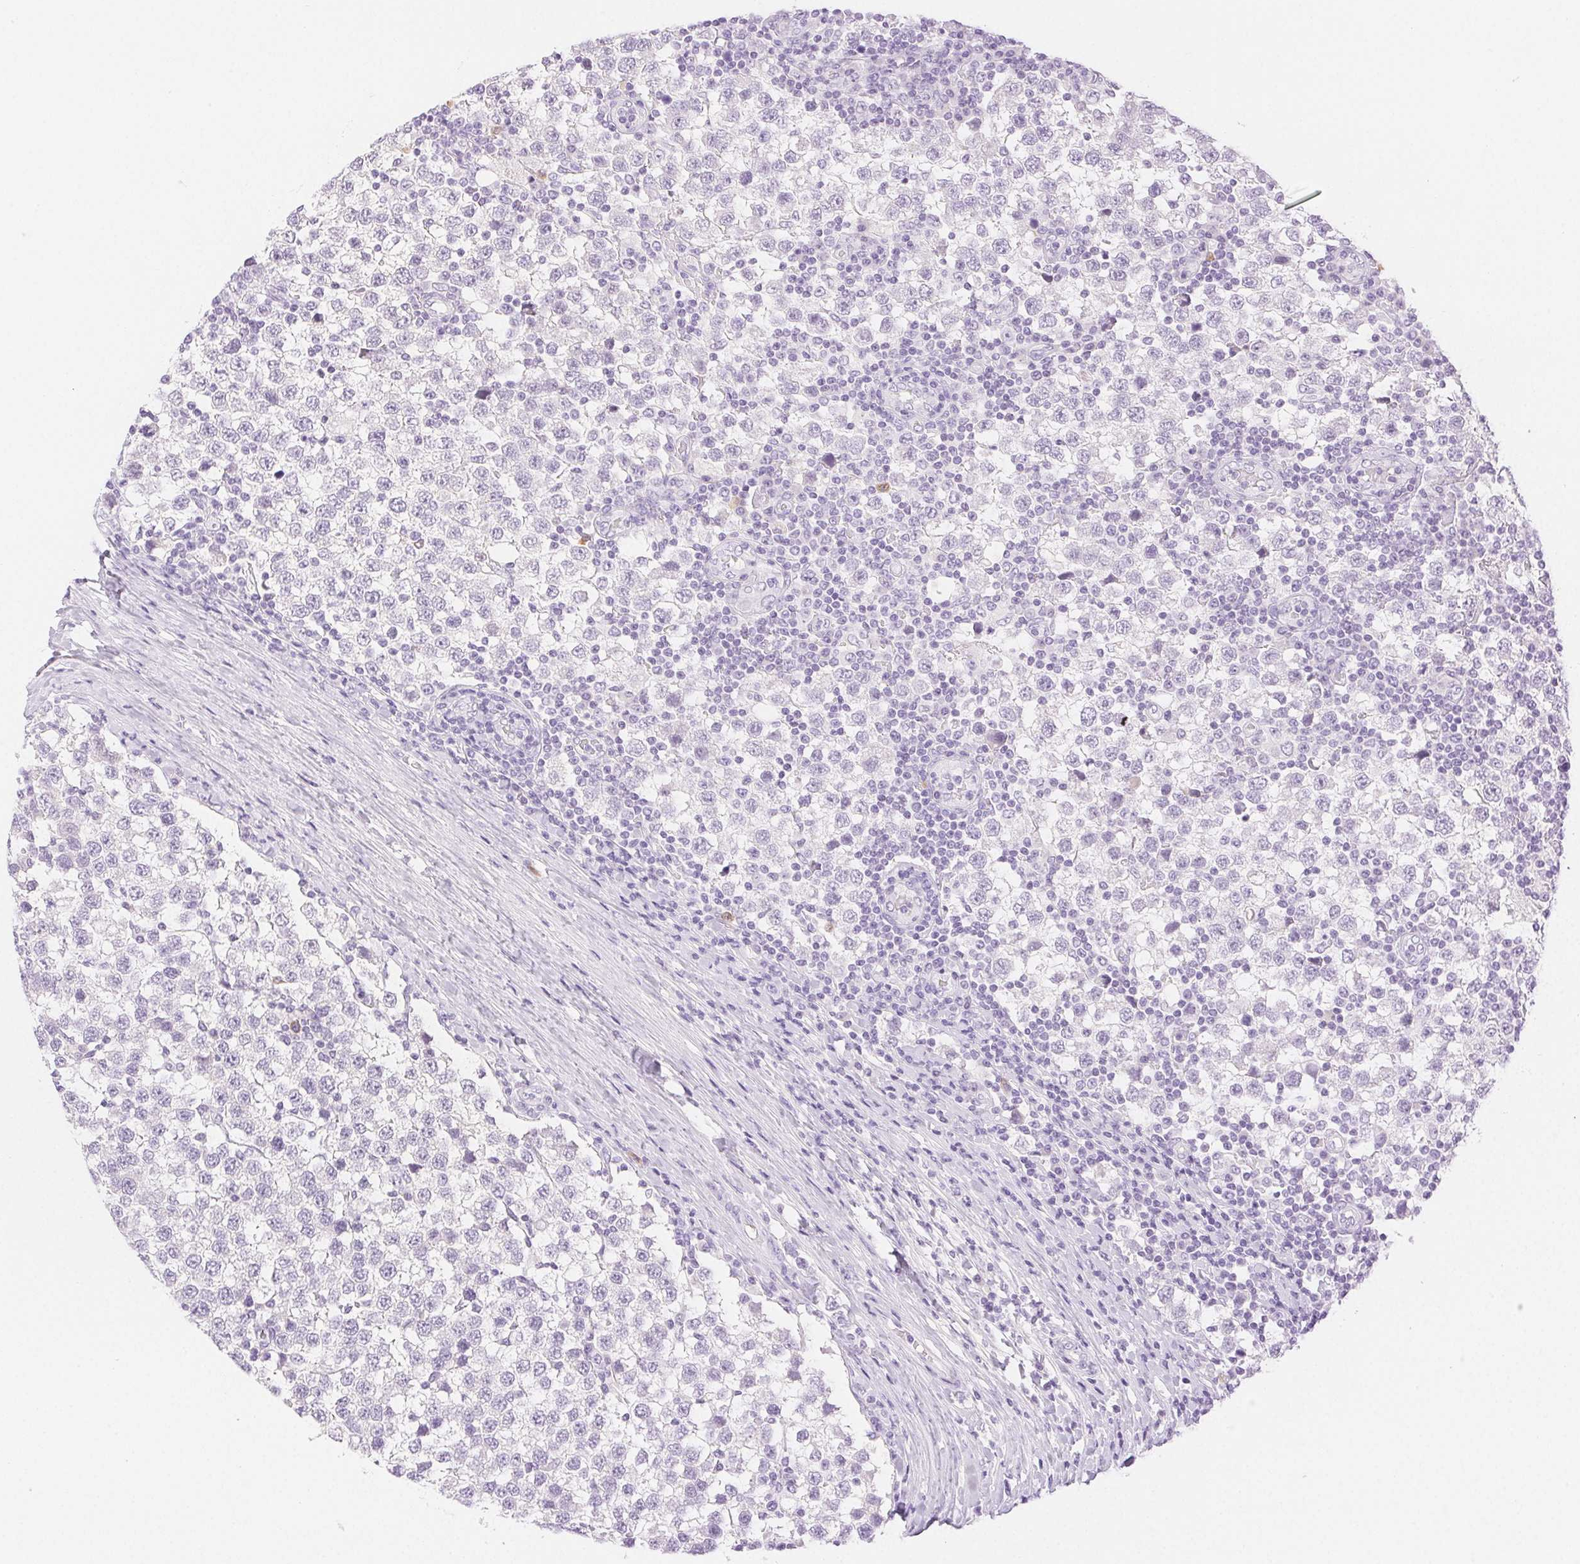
{"staining": {"intensity": "negative", "quantity": "none", "location": "none"}, "tissue": "testis cancer", "cell_type": "Tumor cells", "image_type": "cancer", "snomed": [{"axis": "morphology", "description": "Seminoma, NOS"}, {"axis": "topography", "description": "Testis"}], "caption": "Immunohistochemistry micrograph of testis seminoma stained for a protein (brown), which demonstrates no staining in tumor cells. (DAB (3,3'-diaminobenzidine) immunohistochemistry (IHC), high magnification).", "gene": "SPACA4", "patient": {"sex": "male", "age": 34}}